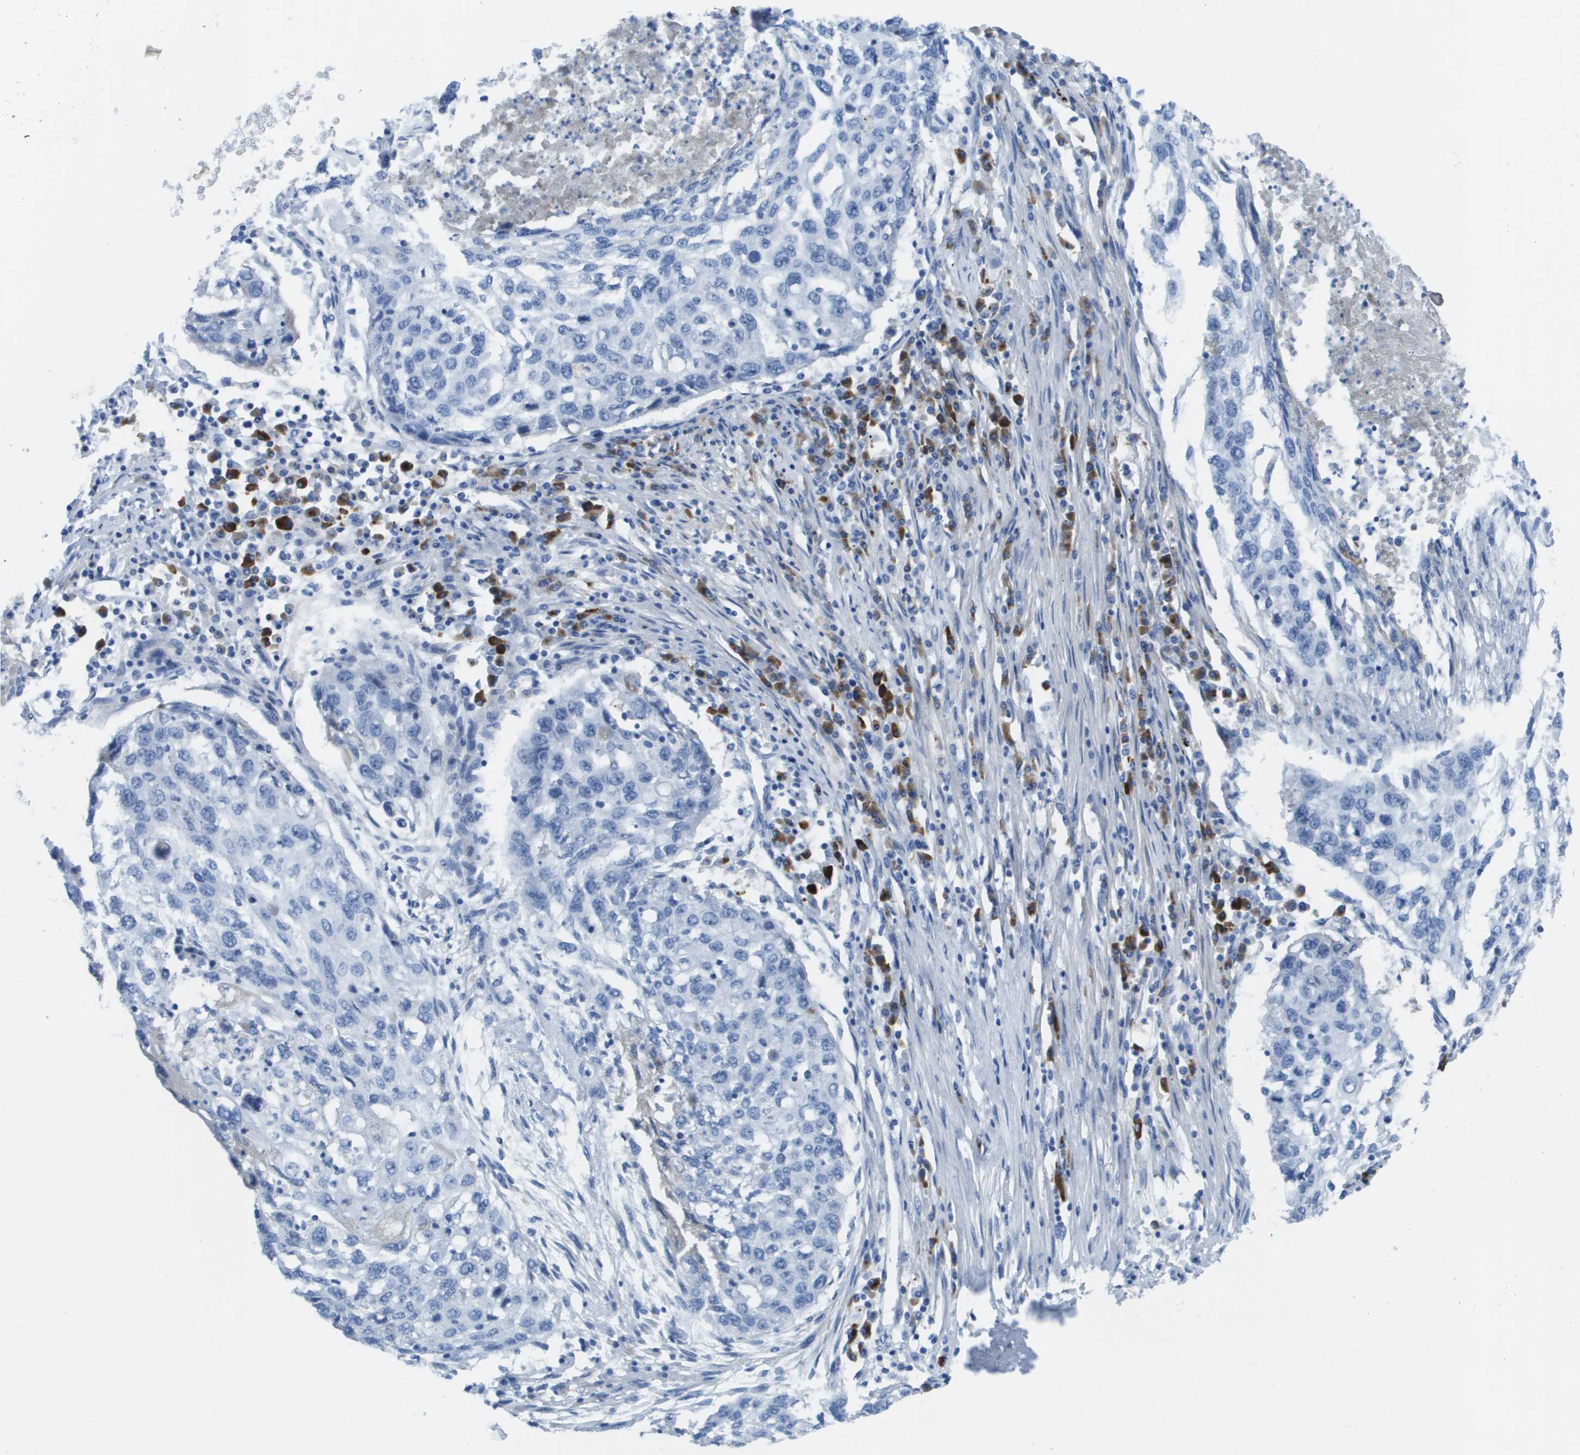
{"staining": {"intensity": "negative", "quantity": "none", "location": "none"}, "tissue": "lung cancer", "cell_type": "Tumor cells", "image_type": "cancer", "snomed": [{"axis": "morphology", "description": "Squamous cell carcinoma, NOS"}, {"axis": "topography", "description": "Lung"}], "caption": "Immunohistochemical staining of lung cancer demonstrates no significant positivity in tumor cells. (DAB immunohistochemistry visualized using brightfield microscopy, high magnification).", "gene": "GPR18", "patient": {"sex": "female", "age": 63}}